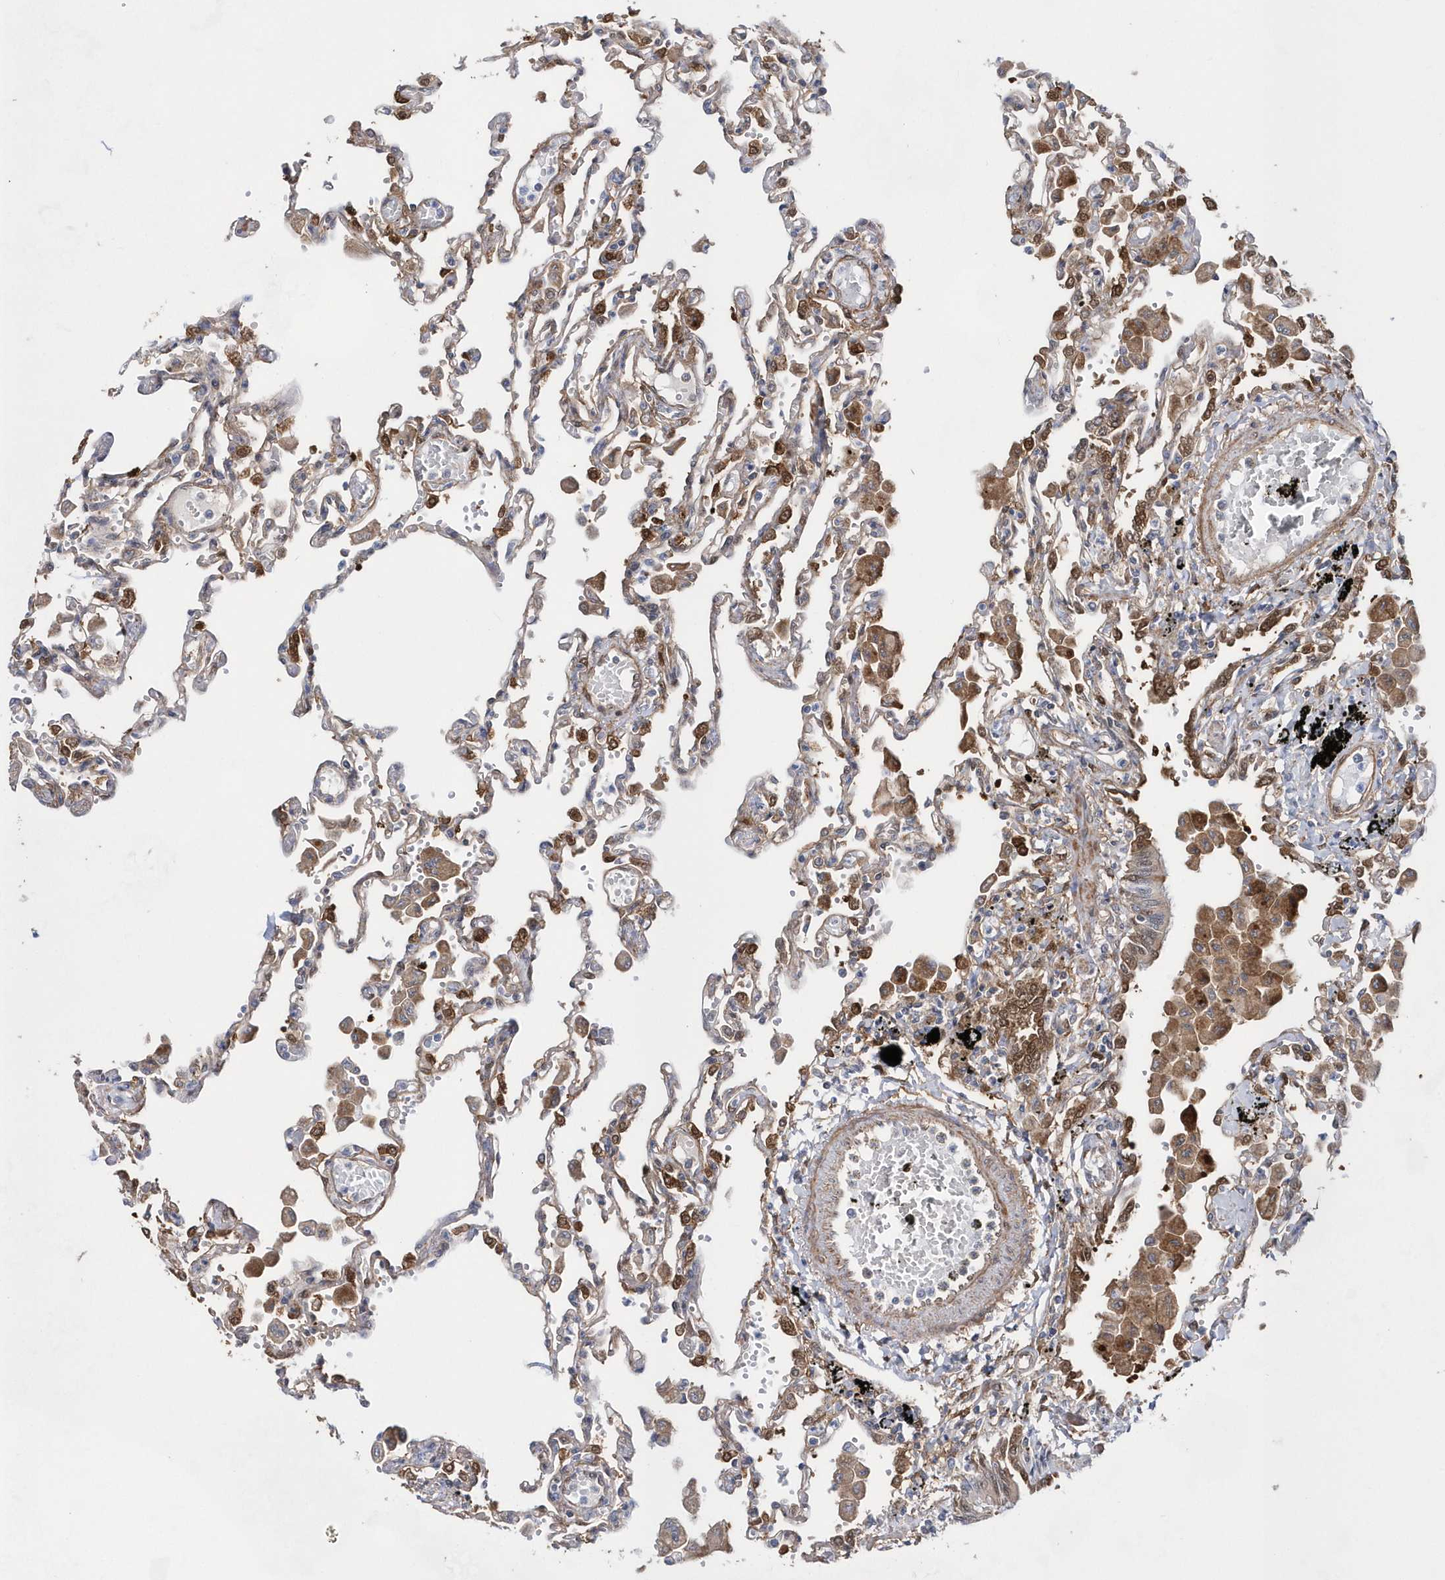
{"staining": {"intensity": "moderate", "quantity": "<25%", "location": "cytoplasmic/membranous"}, "tissue": "lung", "cell_type": "Alveolar cells", "image_type": "normal", "snomed": [{"axis": "morphology", "description": "Normal tissue, NOS"}, {"axis": "topography", "description": "Bronchus"}, {"axis": "topography", "description": "Lung"}], "caption": "Immunohistochemical staining of normal human lung demonstrates moderate cytoplasmic/membranous protein staining in about <25% of alveolar cells.", "gene": "BDH2", "patient": {"sex": "female", "age": 49}}